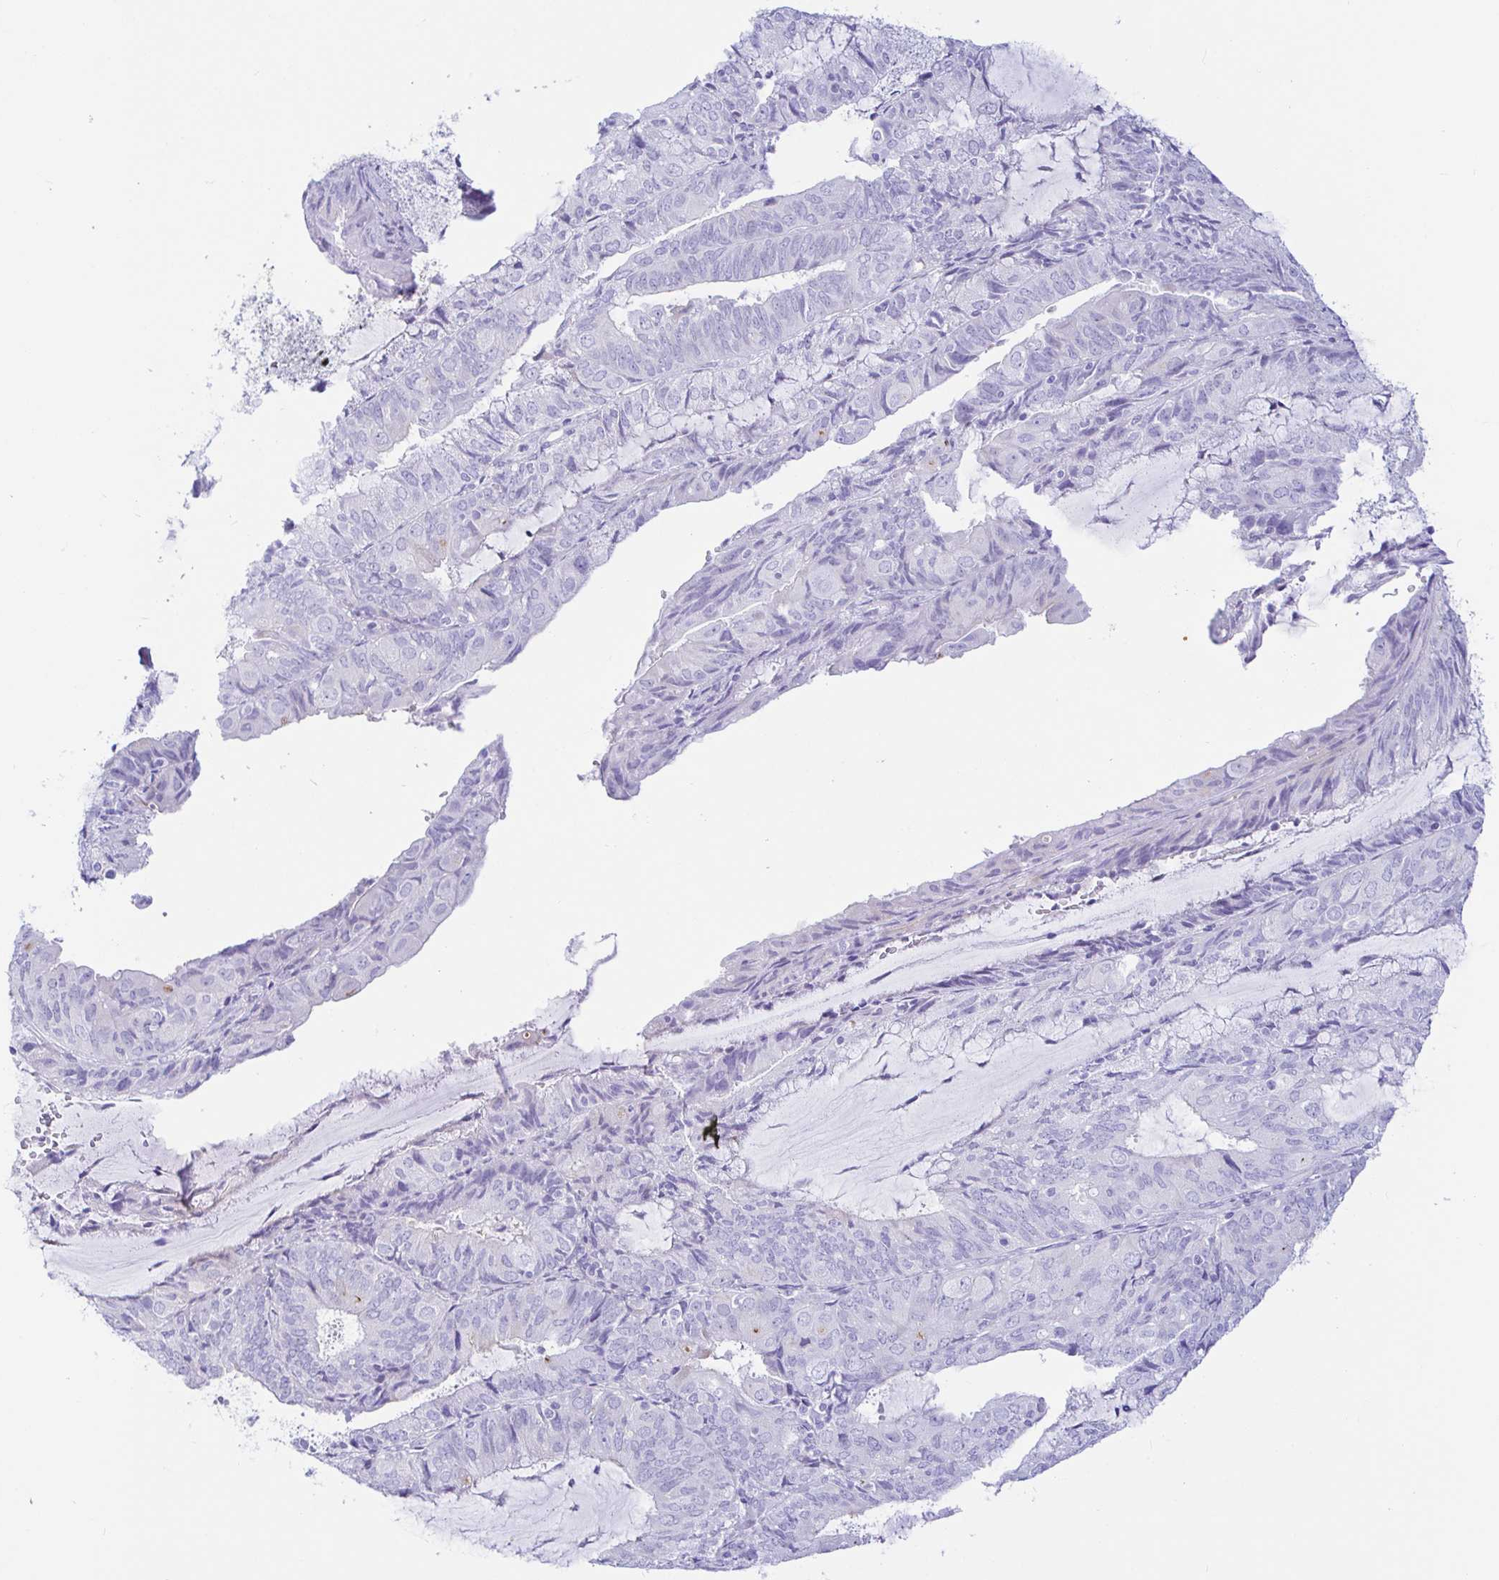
{"staining": {"intensity": "negative", "quantity": "none", "location": "none"}, "tissue": "endometrial cancer", "cell_type": "Tumor cells", "image_type": "cancer", "snomed": [{"axis": "morphology", "description": "Adenocarcinoma, NOS"}, {"axis": "topography", "description": "Endometrium"}], "caption": "Tumor cells are negative for brown protein staining in endometrial cancer (adenocarcinoma).", "gene": "PINLYP", "patient": {"sex": "female", "age": 81}}